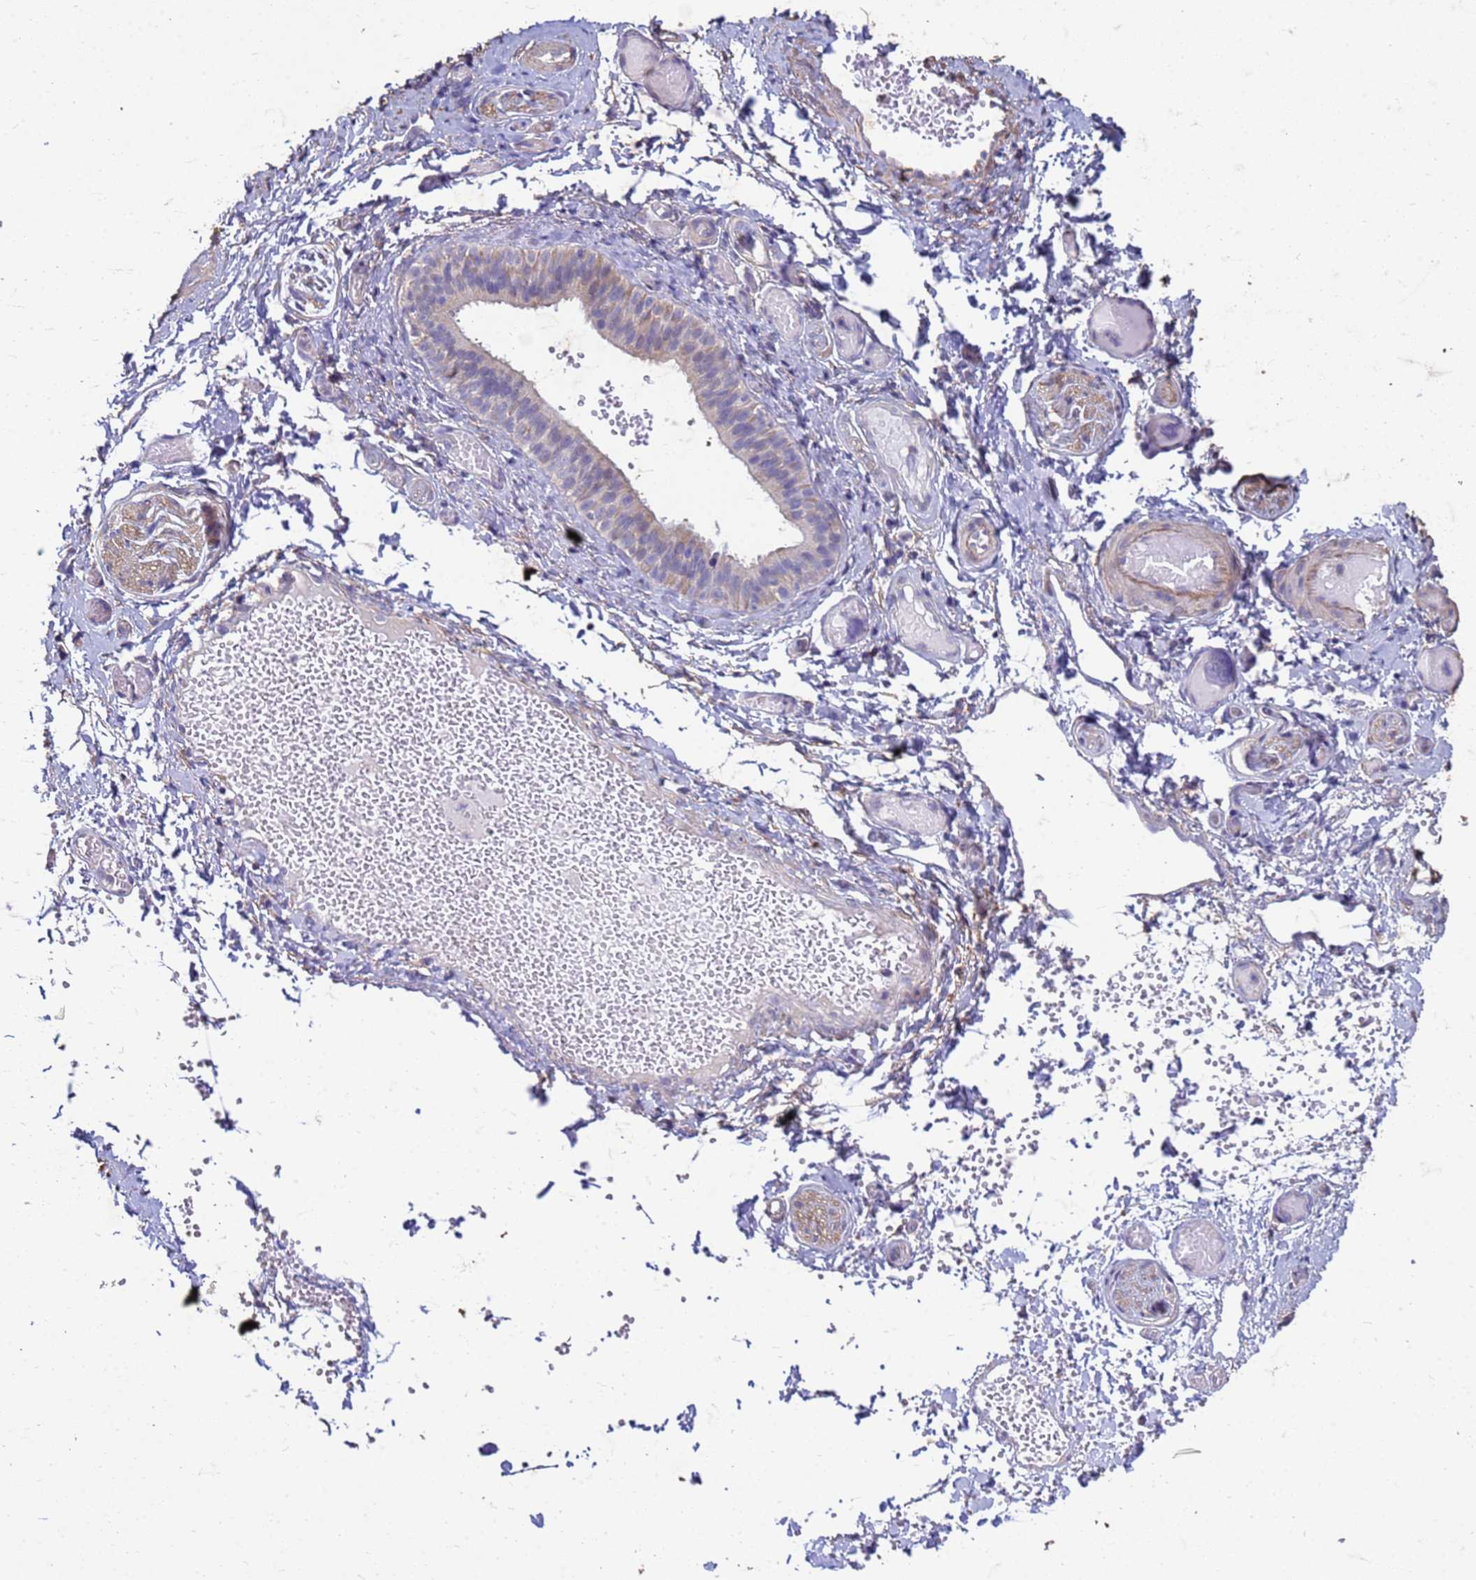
{"staining": {"intensity": "weak", "quantity": "25%-75%", "location": "cytoplasmic/membranous"}, "tissue": "salivary gland", "cell_type": "Glandular cells", "image_type": "normal", "snomed": [{"axis": "morphology", "description": "Normal tissue, NOS"}, {"axis": "topography", "description": "Salivary gland"}], "caption": "The image demonstrates staining of unremarkable salivary gland, revealing weak cytoplasmic/membranous protein expression (brown color) within glandular cells.", "gene": "SLC25A15", "patient": {"sex": "female", "age": 33}}